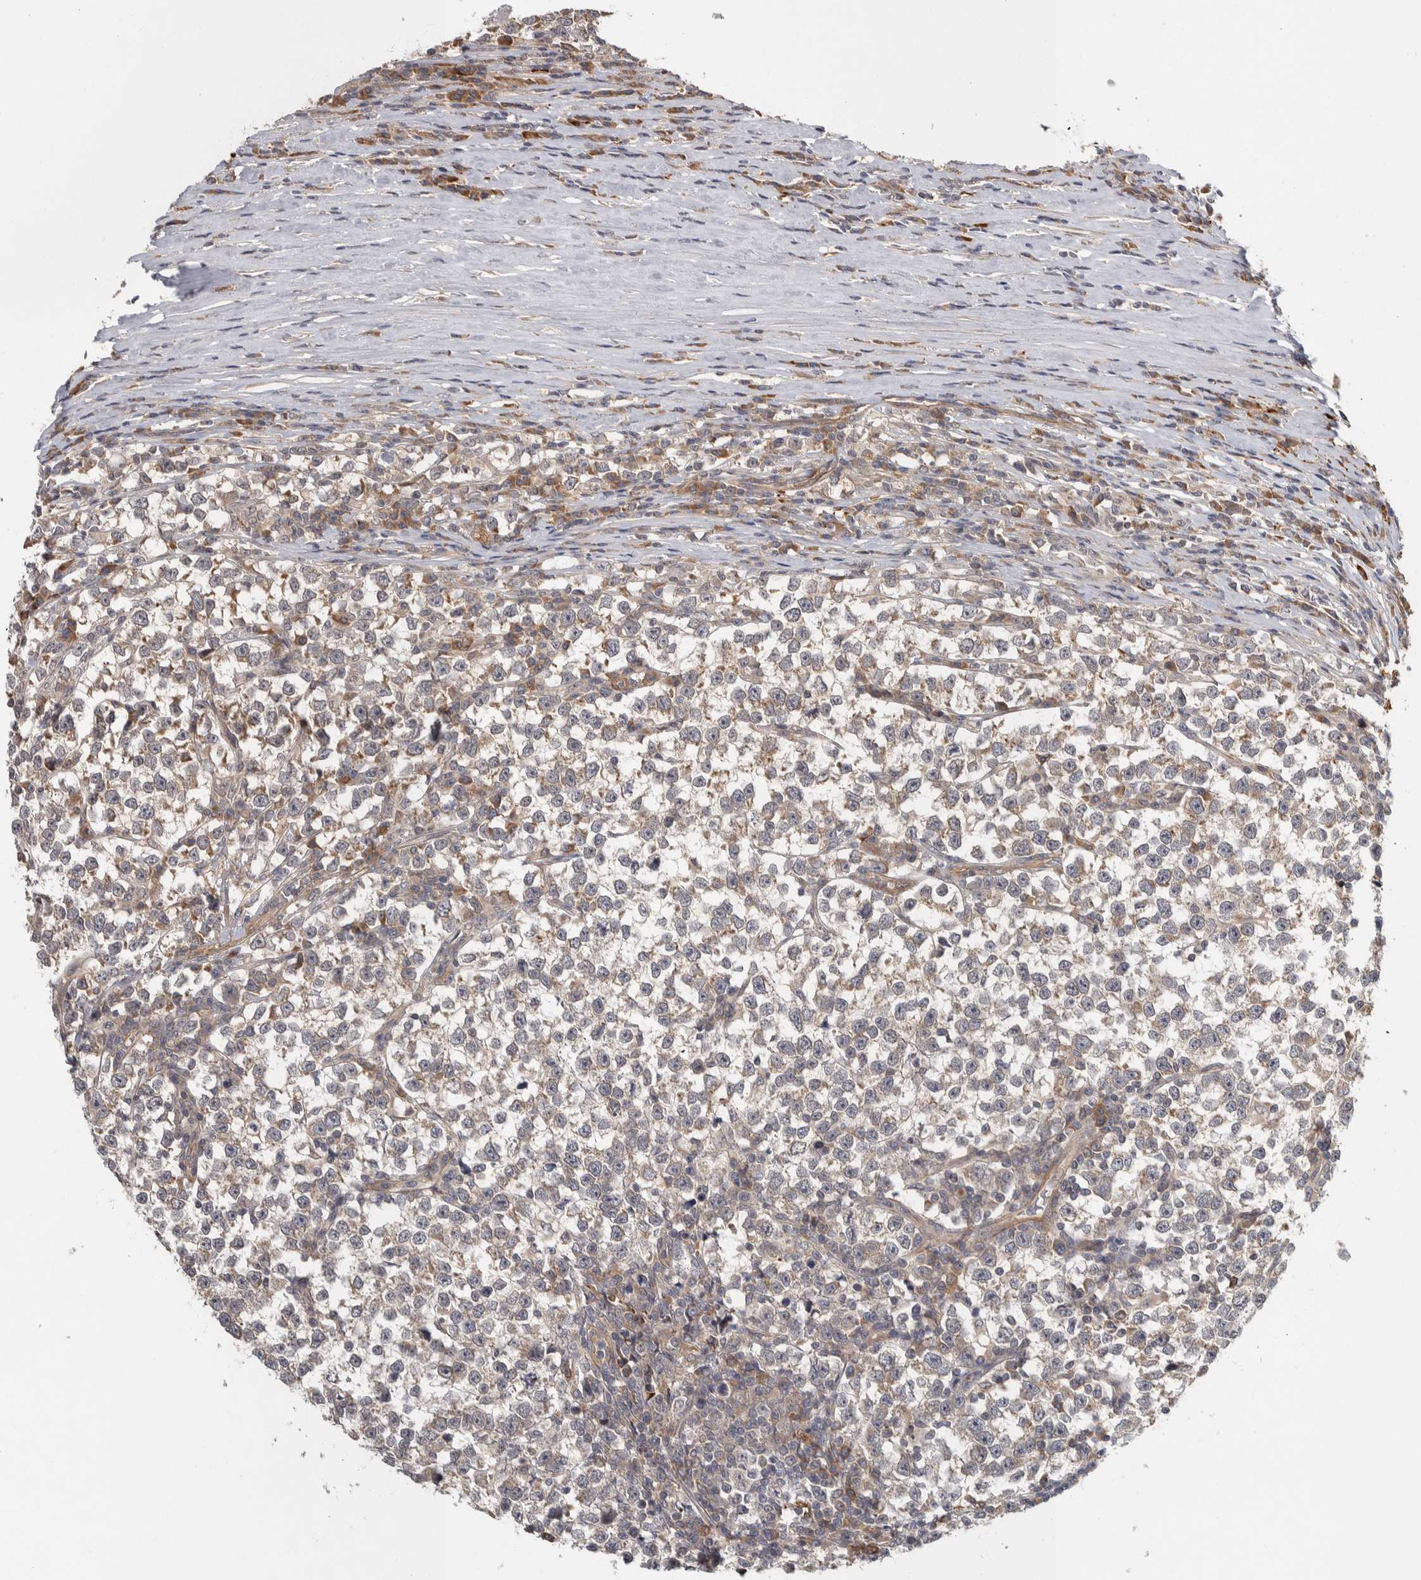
{"staining": {"intensity": "weak", "quantity": "<25%", "location": "cytoplasmic/membranous"}, "tissue": "testis cancer", "cell_type": "Tumor cells", "image_type": "cancer", "snomed": [{"axis": "morphology", "description": "Normal tissue, NOS"}, {"axis": "morphology", "description": "Seminoma, NOS"}, {"axis": "topography", "description": "Testis"}], "caption": "Testis cancer (seminoma) was stained to show a protein in brown. There is no significant staining in tumor cells. (IHC, brightfield microscopy, high magnification).", "gene": "TBC1D31", "patient": {"sex": "male", "age": 43}}